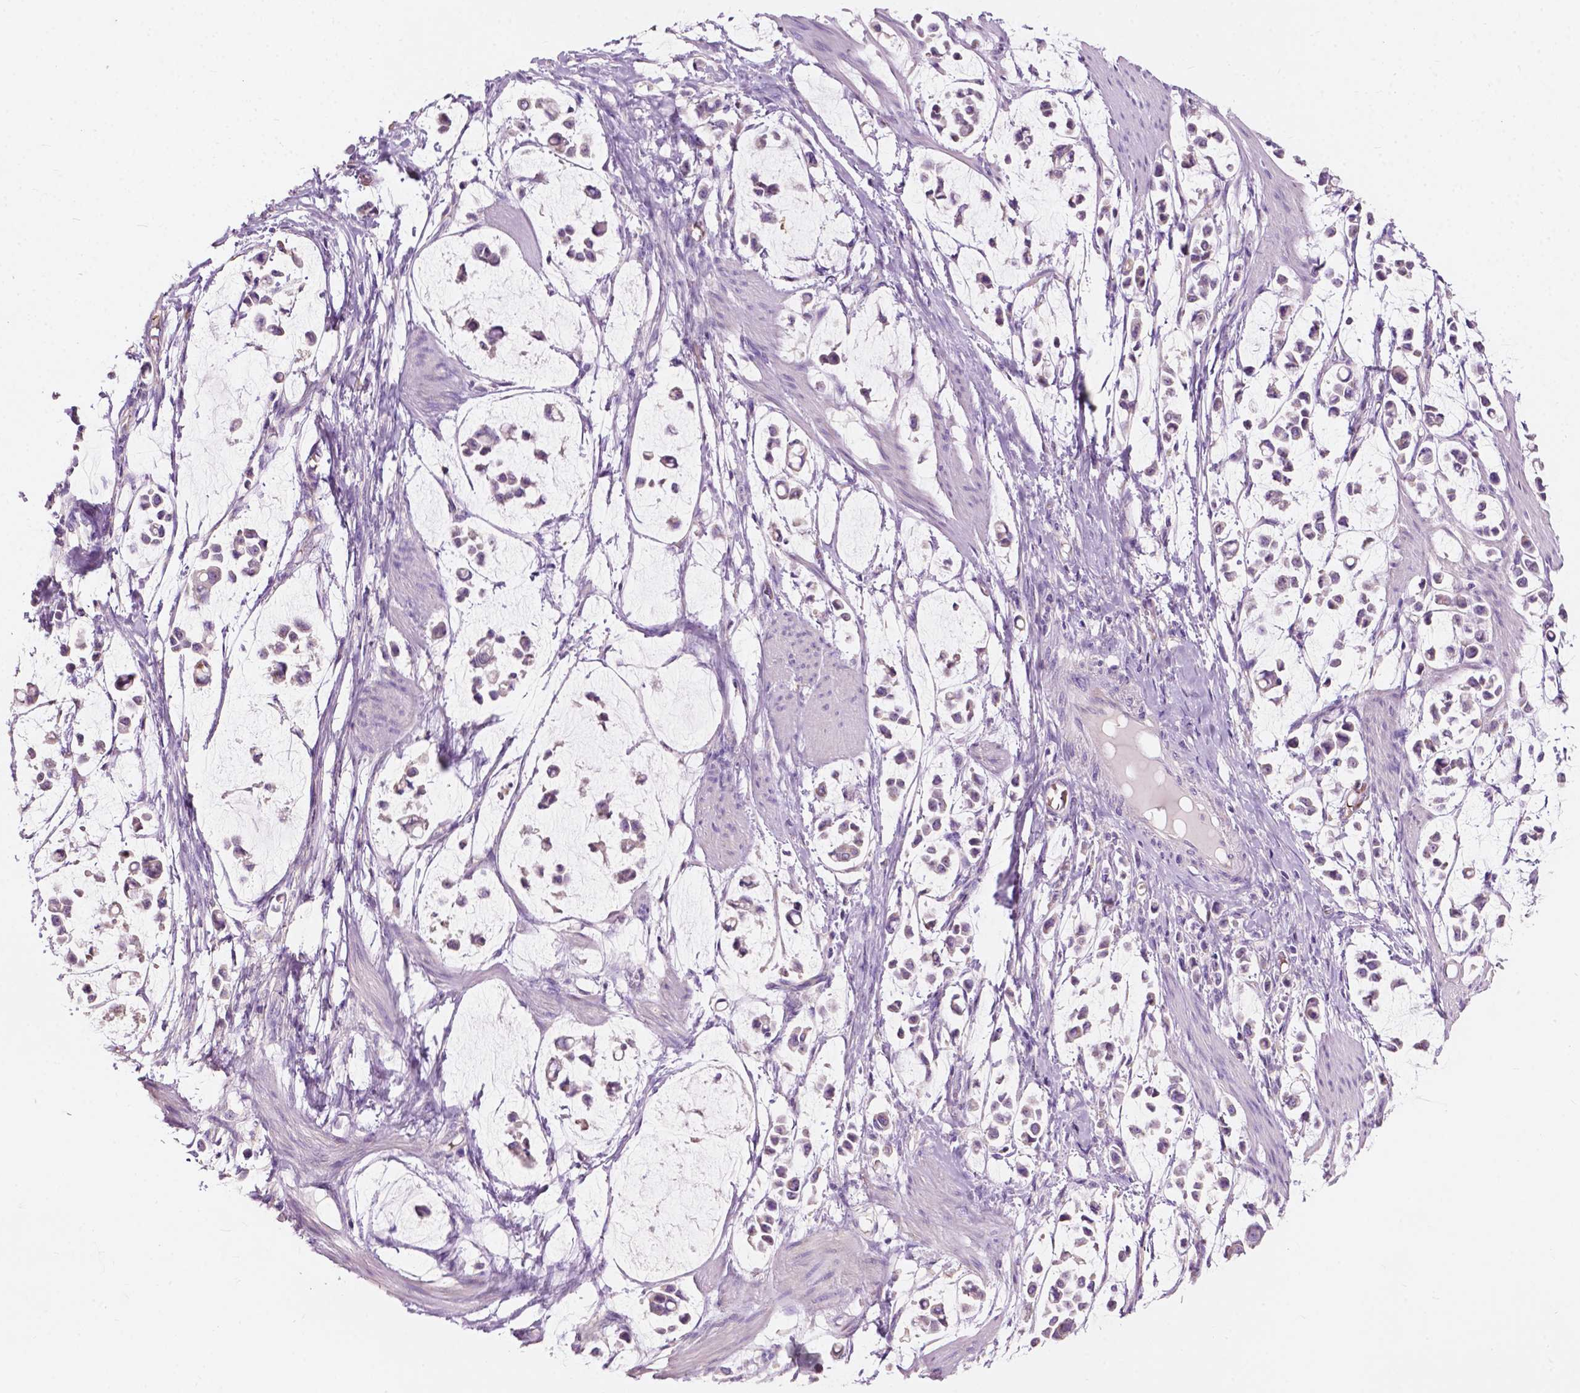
{"staining": {"intensity": "weak", "quantity": "<25%", "location": "cytoplasmic/membranous"}, "tissue": "stomach cancer", "cell_type": "Tumor cells", "image_type": "cancer", "snomed": [{"axis": "morphology", "description": "Adenocarcinoma, NOS"}, {"axis": "topography", "description": "Stomach"}], "caption": "DAB immunohistochemical staining of stomach adenocarcinoma displays no significant positivity in tumor cells.", "gene": "NDUFS1", "patient": {"sex": "male", "age": 82}}